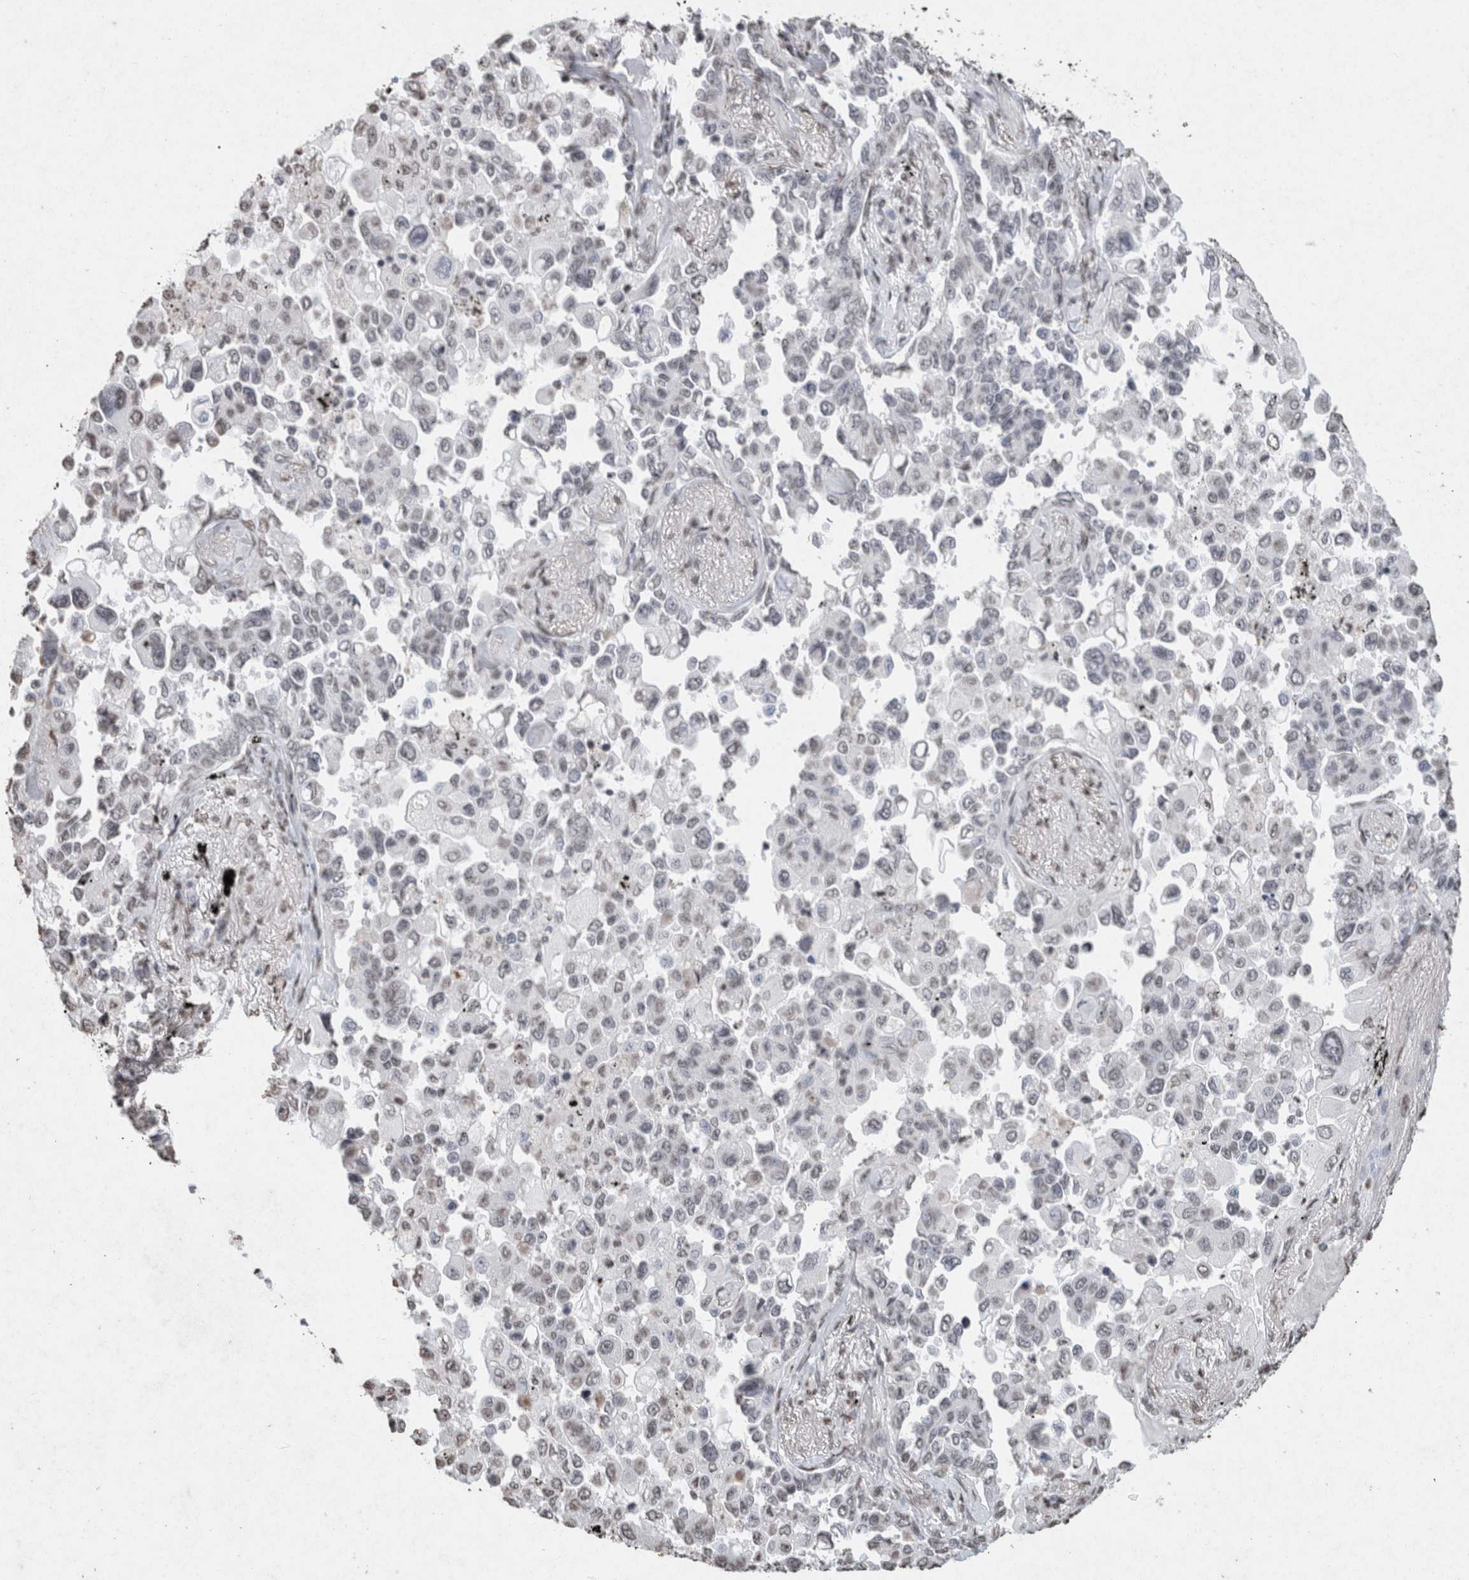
{"staining": {"intensity": "weak", "quantity": "<25%", "location": "nuclear"}, "tissue": "lung cancer", "cell_type": "Tumor cells", "image_type": "cancer", "snomed": [{"axis": "morphology", "description": "Adenocarcinoma, NOS"}, {"axis": "topography", "description": "Lung"}], "caption": "DAB (3,3'-diaminobenzidine) immunohistochemical staining of human lung cancer (adenocarcinoma) displays no significant staining in tumor cells. The staining is performed using DAB brown chromogen with nuclei counter-stained in using hematoxylin.", "gene": "CNTN1", "patient": {"sex": "female", "age": 67}}